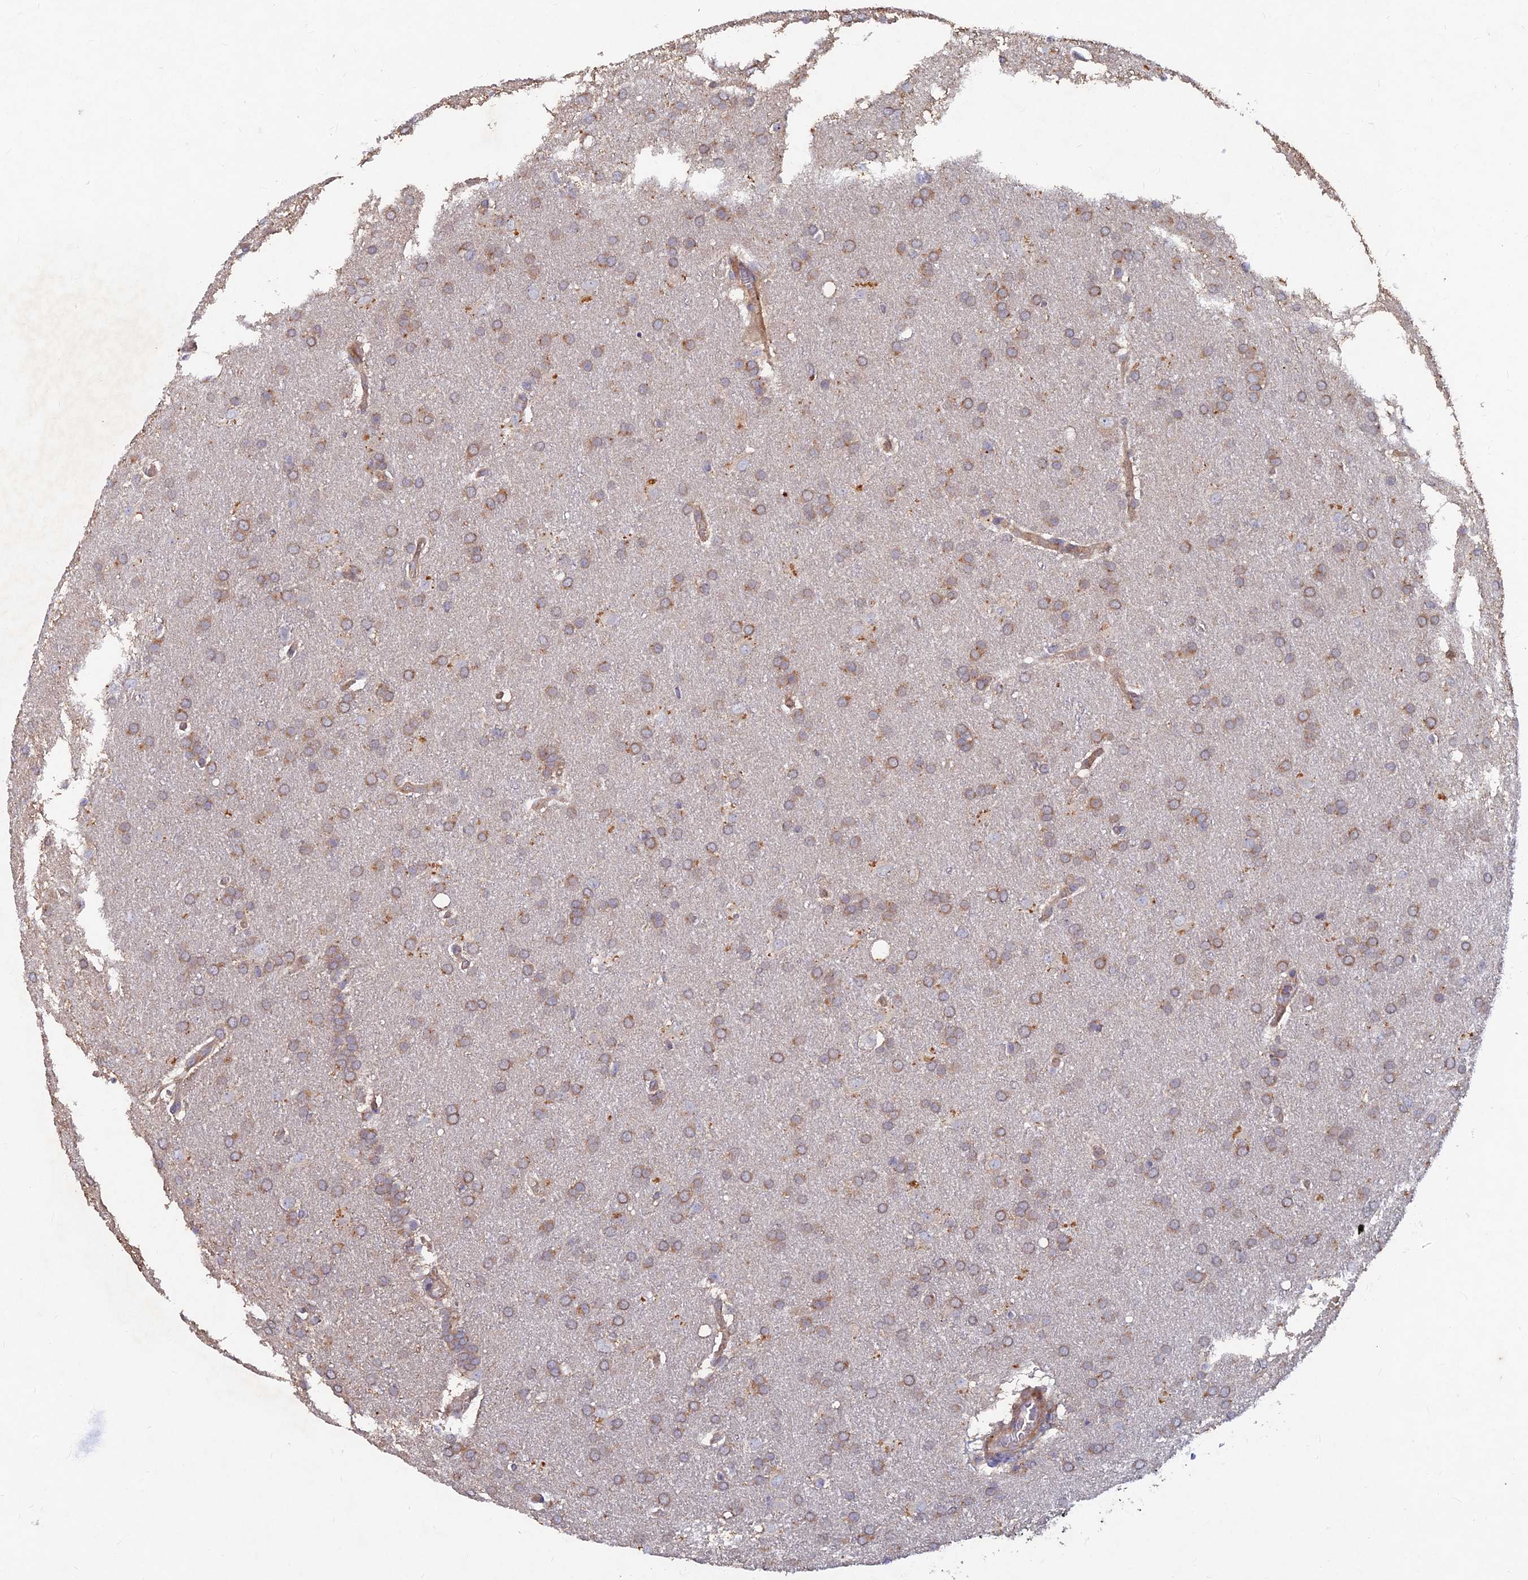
{"staining": {"intensity": "moderate", "quantity": "25%-75%", "location": "cytoplasmic/membranous"}, "tissue": "glioma", "cell_type": "Tumor cells", "image_type": "cancer", "snomed": [{"axis": "morphology", "description": "Glioma, malignant, Low grade"}, {"axis": "topography", "description": "Brain"}], "caption": "Moderate cytoplasmic/membranous expression is seen in approximately 25%-75% of tumor cells in malignant glioma (low-grade).", "gene": "NCAPG", "patient": {"sex": "female", "age": 32}}